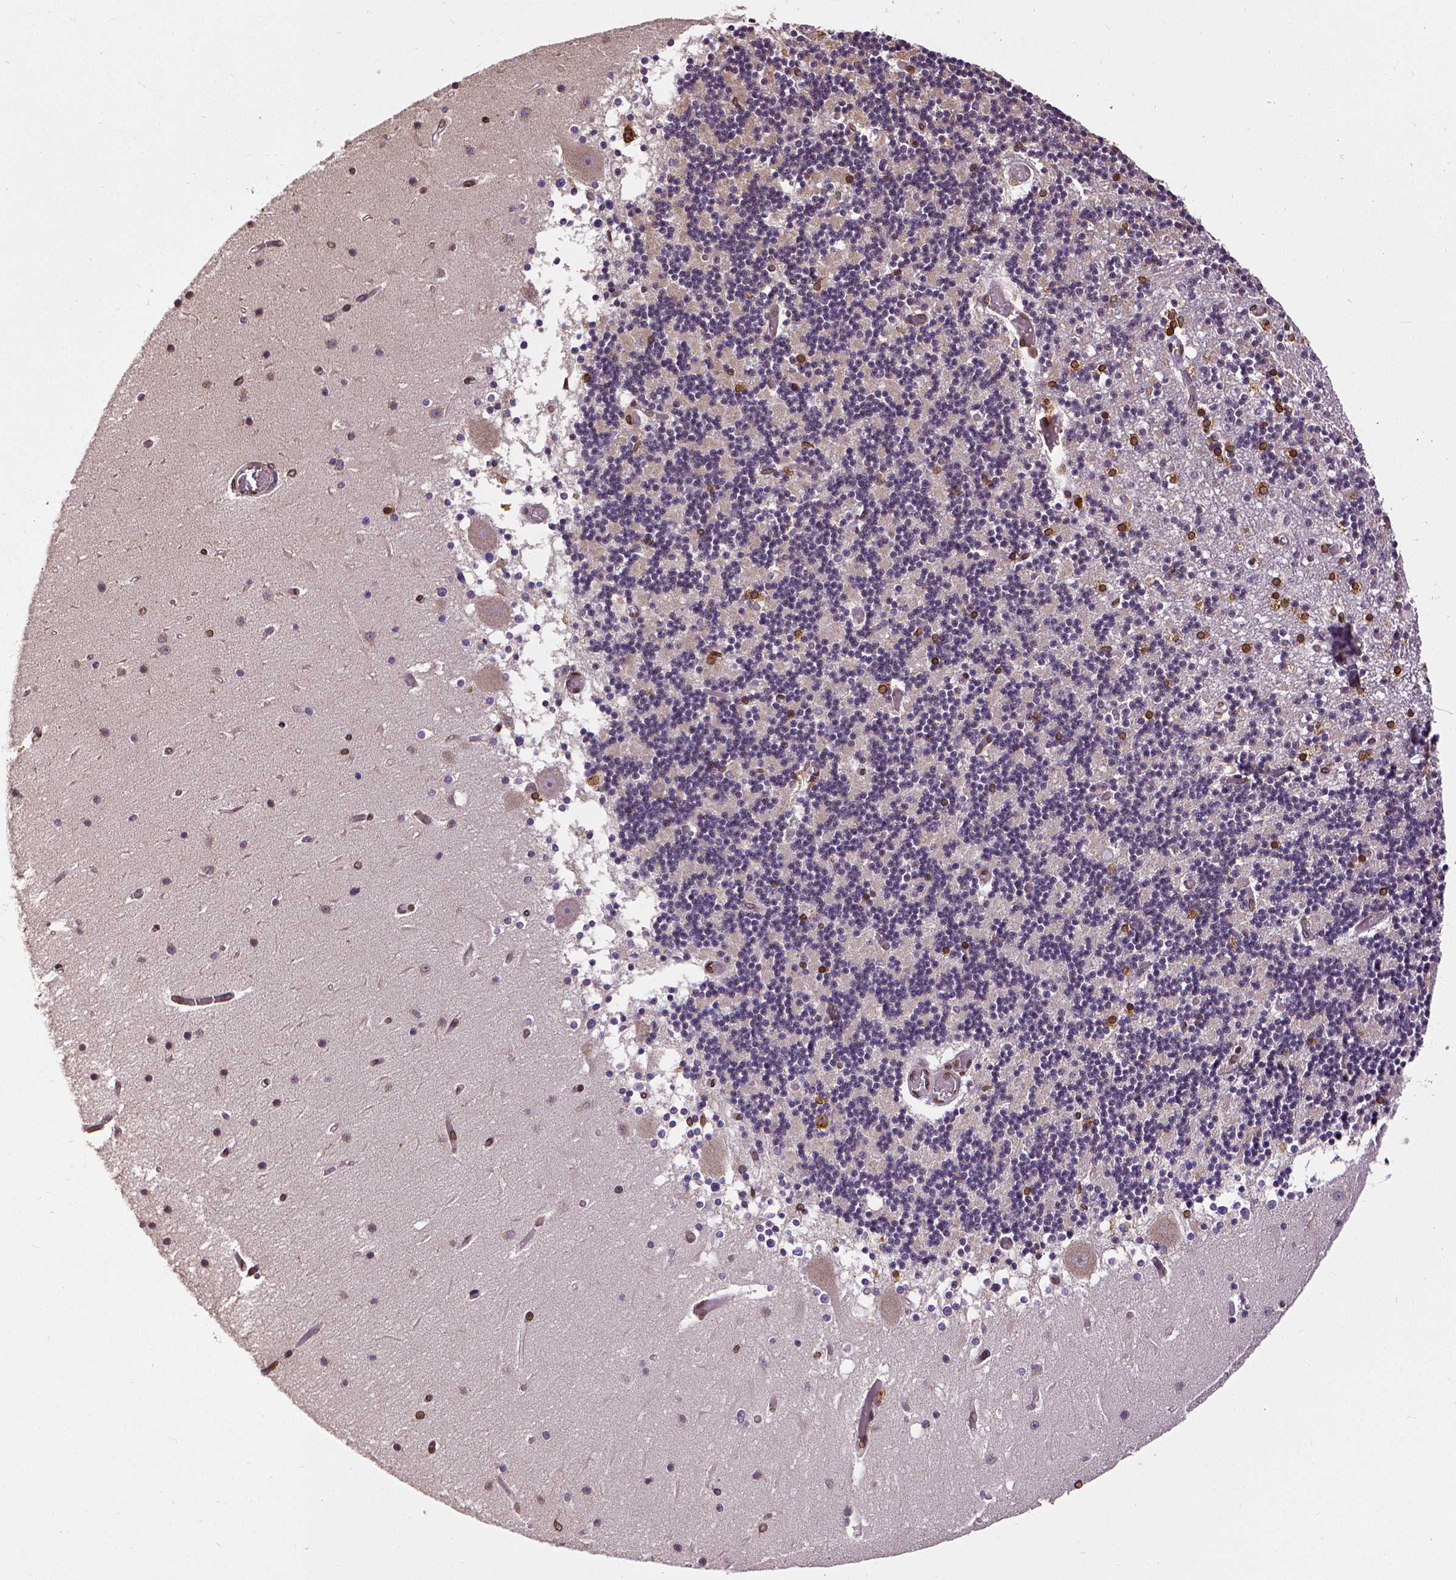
{"staining": {"intensity": "strong", "quantity": ">75%", "location": "cytoplasmic/membranous,nuclear"}, "tissue": "cerebellum", "cell_type": "Cells in granular layer", "image_type": "normal", "snomed": [{"axis": "morphology", "description": "Normal tissue, NOS"}, {"axis": "topography", "description": "Cerebellum"}], "caption": "Cerebellum was stained to show a protein in brown. There is high levels of strong cytoplasmic/membranous,nuclear positivity in about >75% of cells in granular layer.", "gene": "MTDH", "patient": {"sex": "female", "age": 28}}